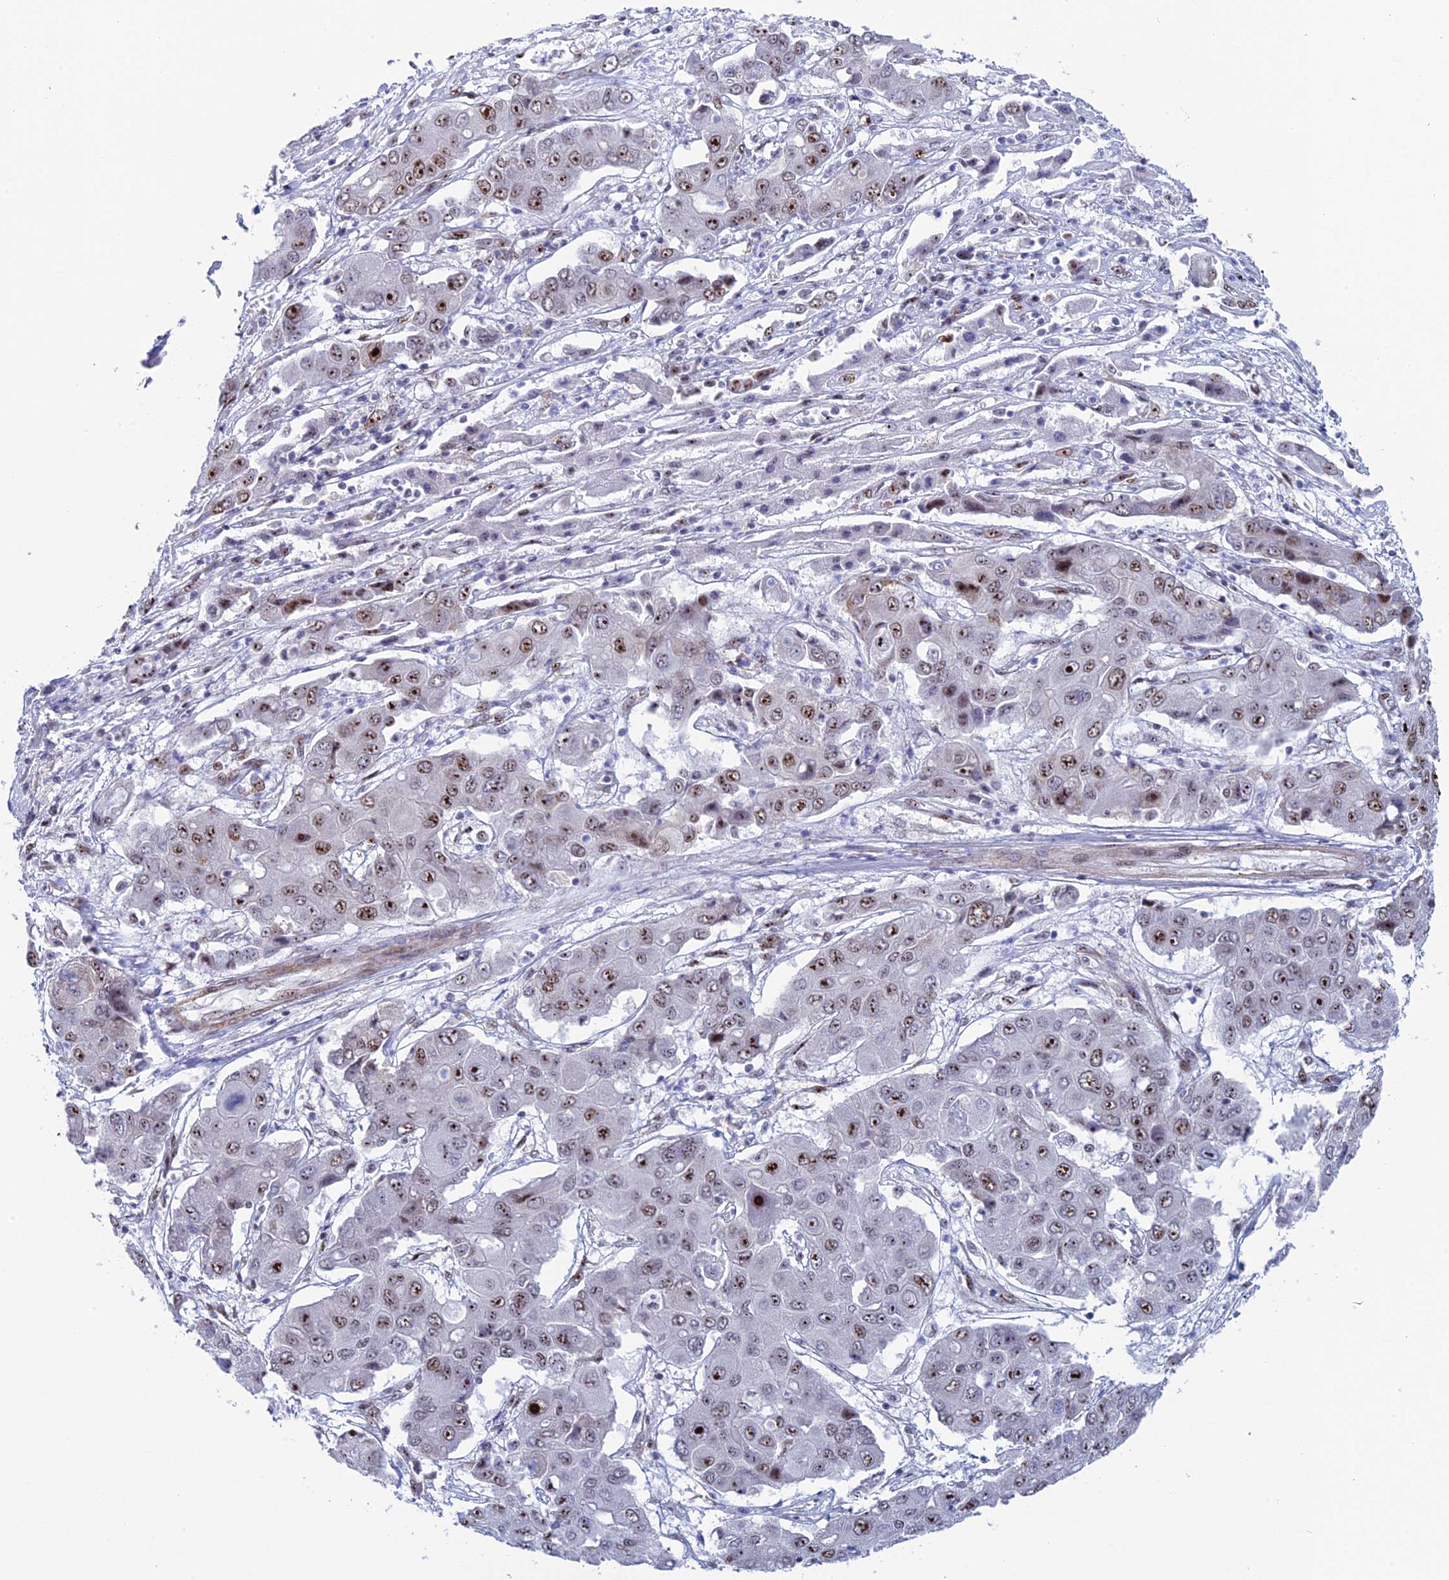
{"staining": {"intensity": "strong", "quantity": "25%-75%", "location": "nuclear"}, "tissue": "liver cancer", "cell_type": "Tumor cells", "image_type": "cancer", "snomed": [{"axis": "morphology", "description": "Cholangiocarcinoma"}, {"axis": "topography", "description": "Liver"}], "caption": "Immunohistochemistry staining of cholangiocarcinoma (liver), which demonstrates high levels of strong nuclear positivity in about 25%-75% of tumor cells indicating strong nuclear protein expression. The staining was performed using DAB (brown) for protein detection and nuclei were counterstained in hematoxylin (blue).", "gene": "CCDC86", "patient": {"sex": "male", "age": 67}}